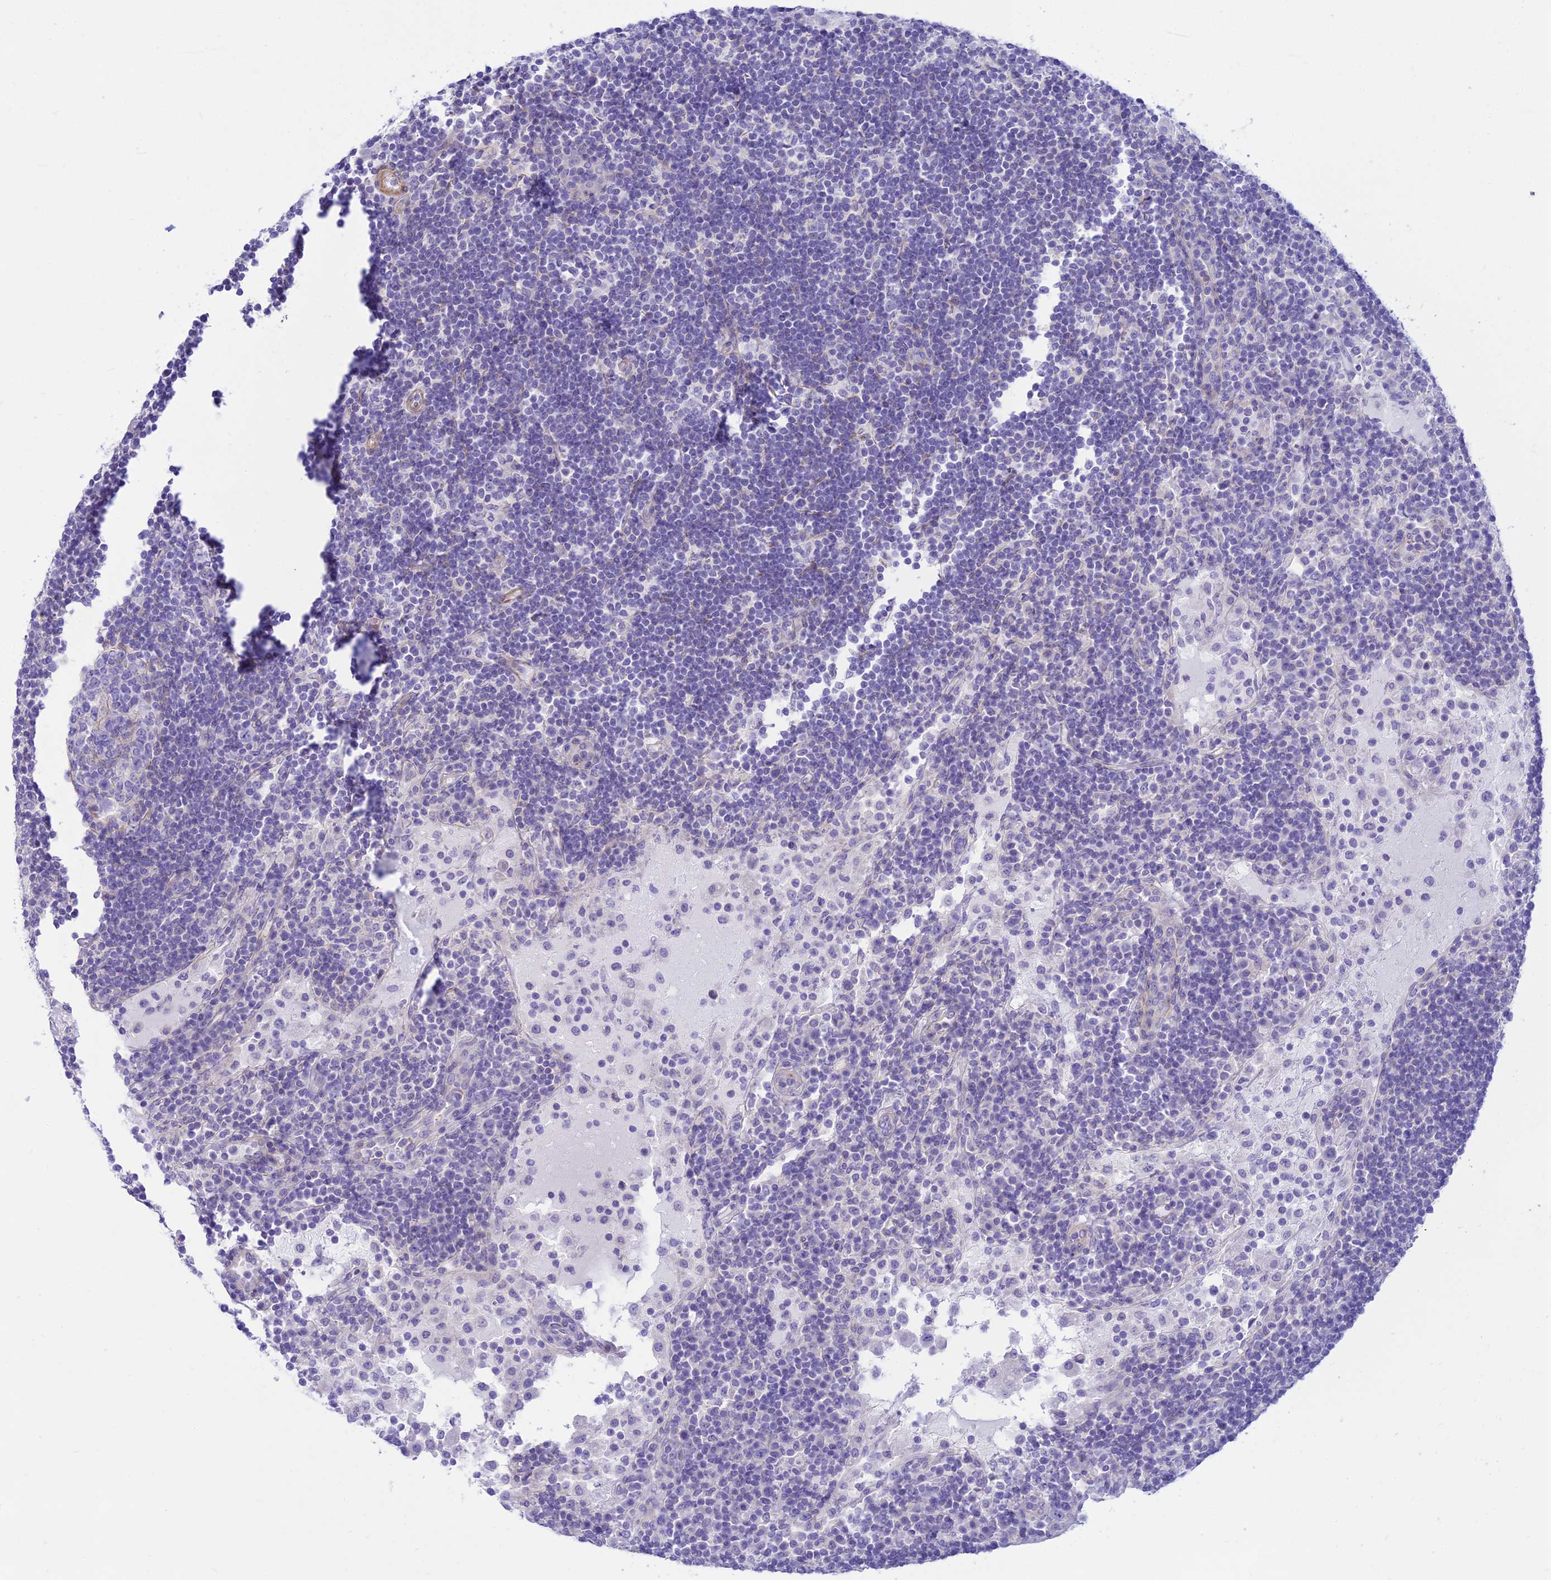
{"staining": {"intensity": "negative", "quantity": "none", "location": "none"}, "tissue": "lymph node", "cell_type": "Germinal center cells", "image_type": "normal", "snomed": [{"axis": "morphology", "description": "Normal tissue, NOS"}, {"axis": "topography", "description": "Lymph node"}], "caption": "This histopathology image is of normal lymph node stained with immunohistochemistry (IHC) to label a protein in brown with the nuclei are counter-stained blue. There is no expression in germinal center cells.", "gene": "FBXW4", "patient": {"sex": "female", "age": 53}}